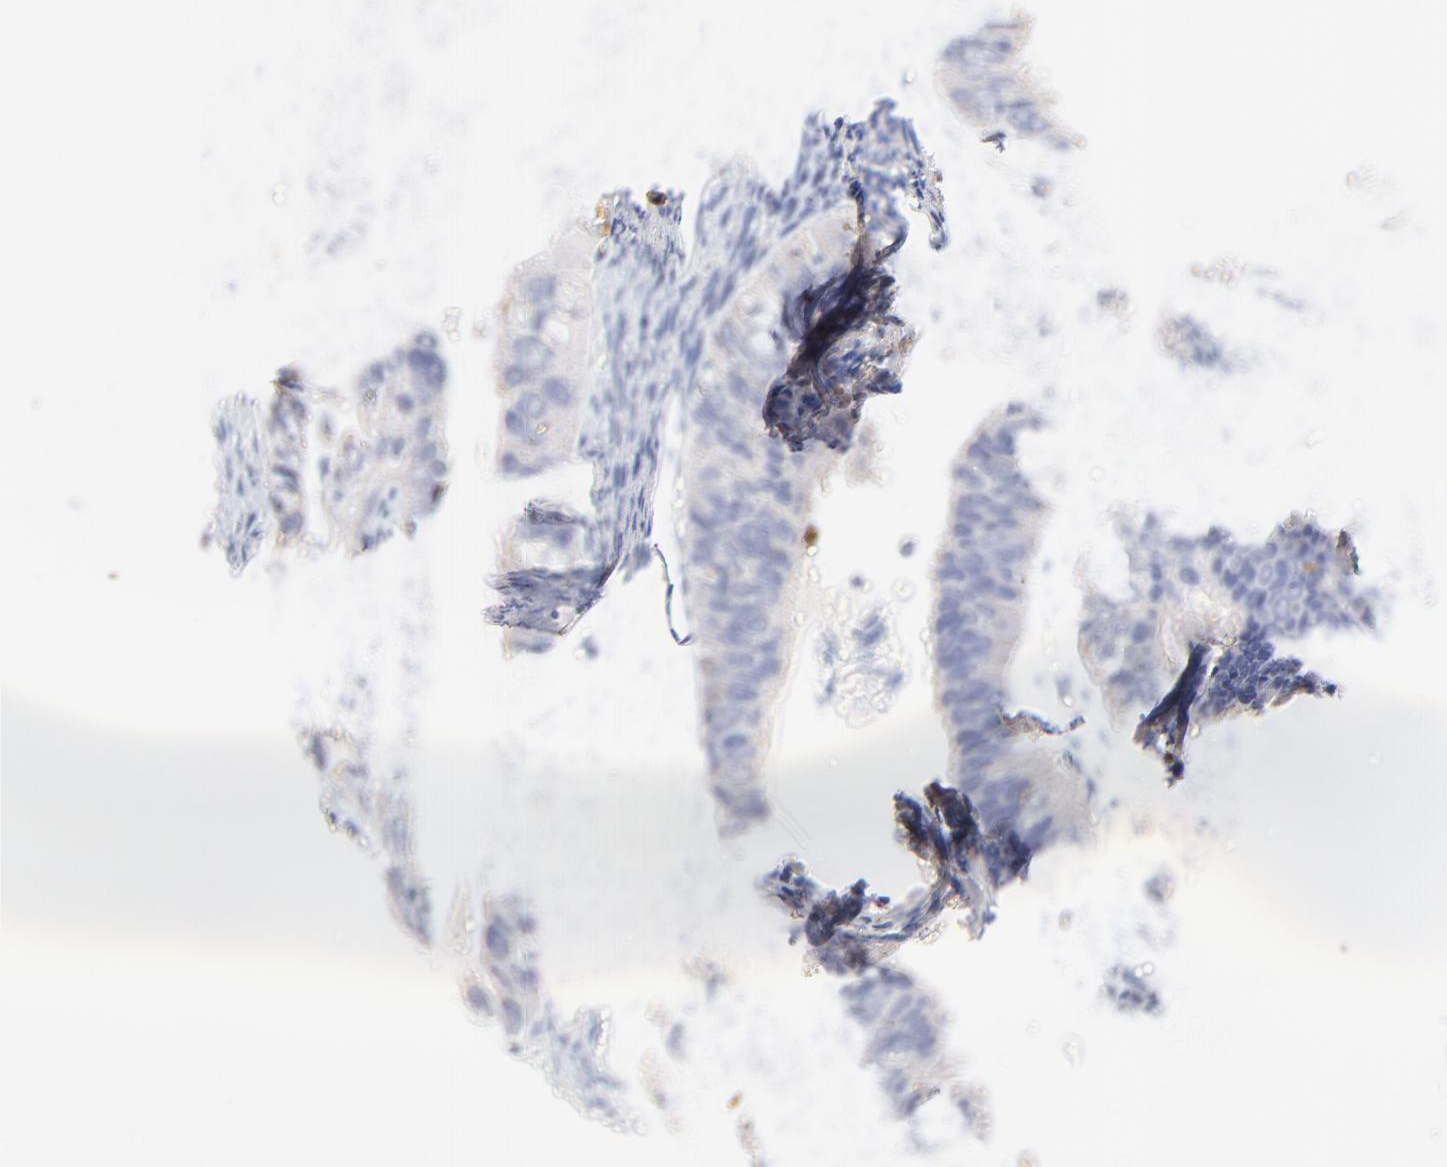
{"staining": {"intensity": "negative", "quantity": "none", "location": "none"}, "tissue": "ovarian cancer", "cell_type": "Tumor cells", "image_type": "cancer", "snomed": [{"axis": "morphology", "description": "Carcinoma, endometroid"}, {"axis": "topography", "description": "Ovary"}], "caption": "The photomicrograph exhibits no significant expression in tumor cells of ovarian cancer. The staining is performed using DAB (3,3'-diaminobenzidine) brown chromogen with nuclei counter-stained in using hematoxylin.", "gene": "FAM117B", "patient": {"sex": "female", "age": 85}}